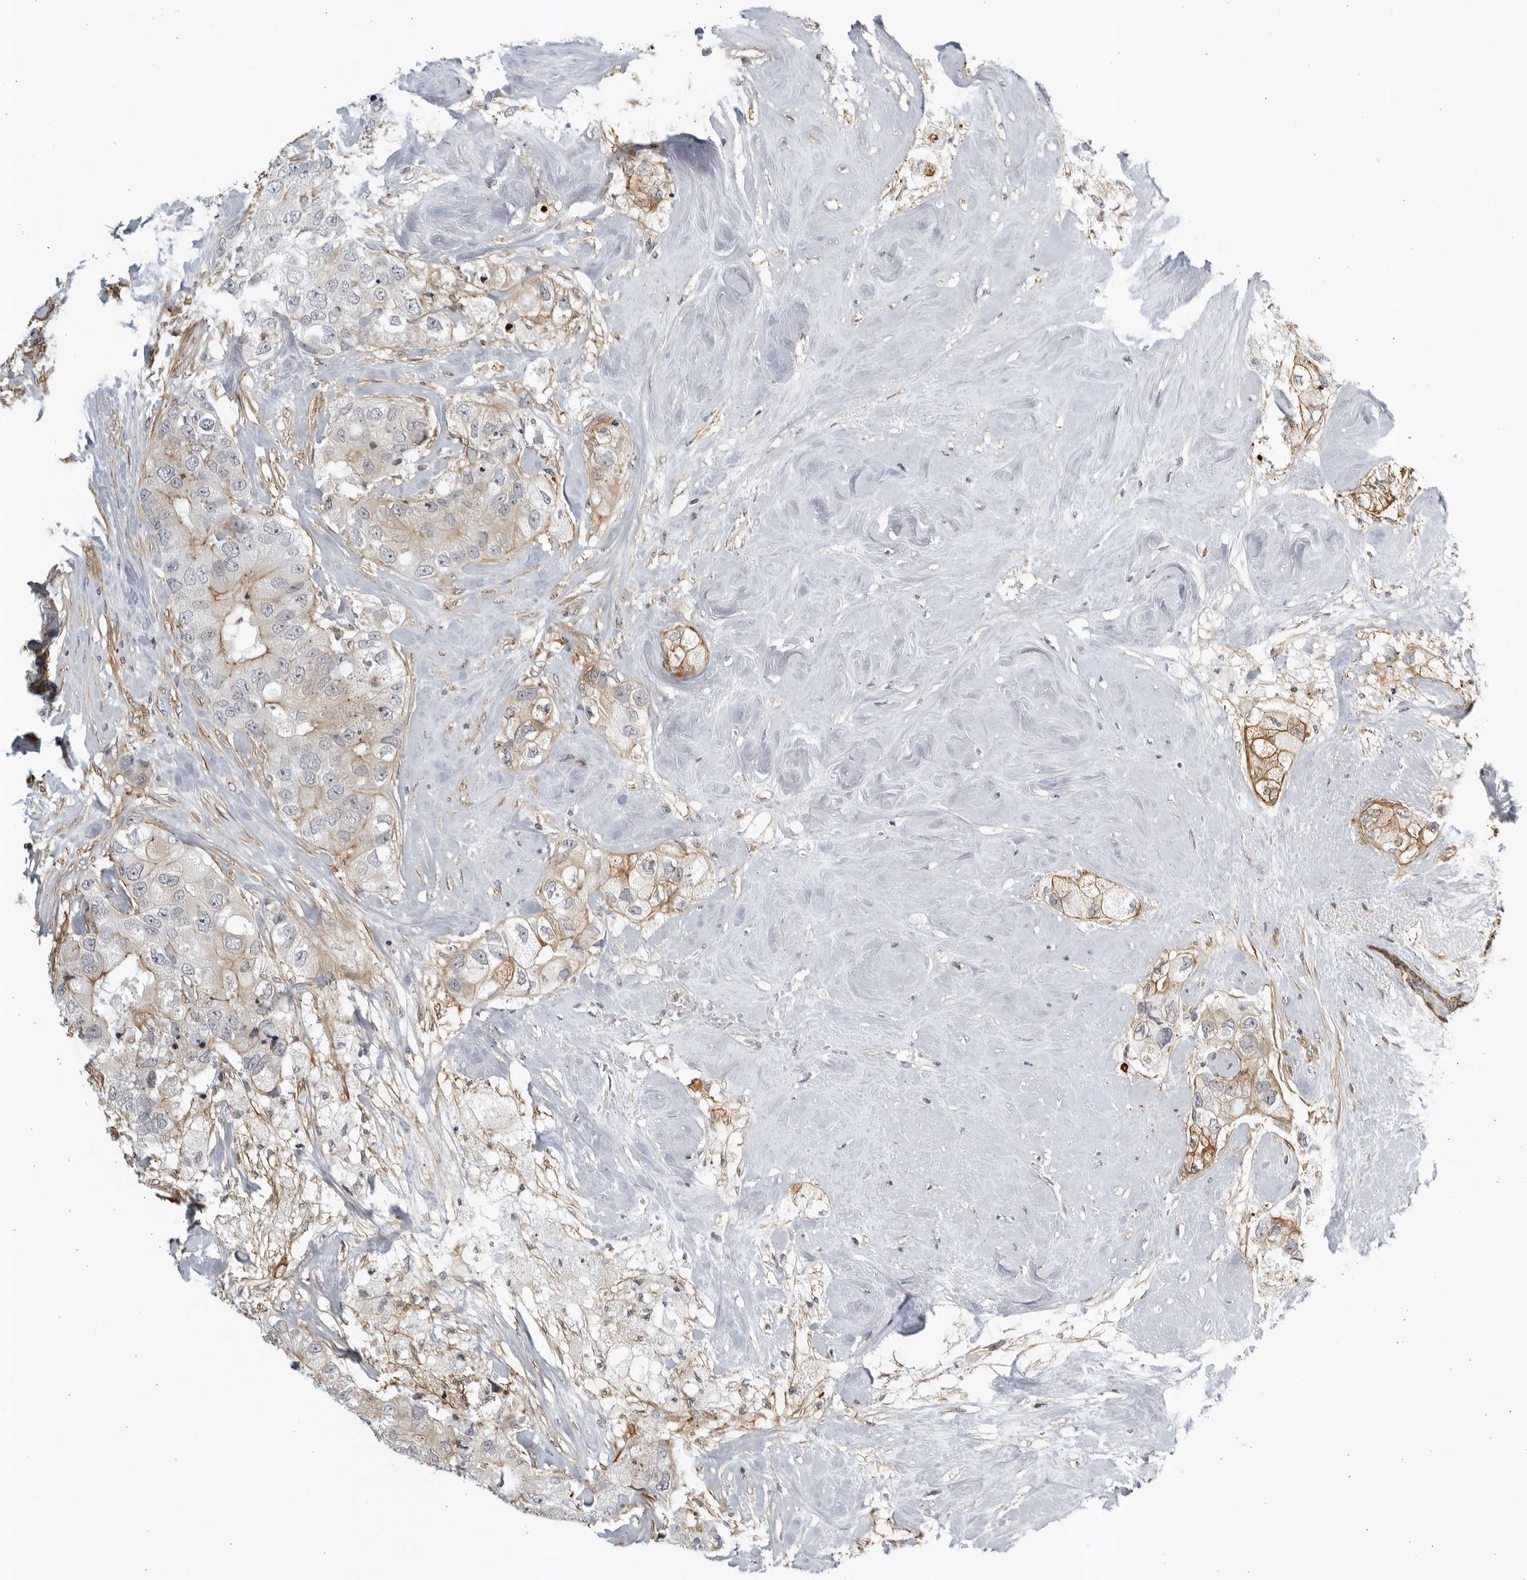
{"staining": {"intensity": "moderate", "quantity": "<25%", "location": "cytoplasmic/membranous"}, "tissue": "breast cancer", "cell_type": "Tumor cells", "image_type": "cancer", "snomed": [{"axis": "morphology", "description": "Duct carcinoma"}, {"axis": "topography", "description": "Breast"}], "caption": "Approximately <25% of tumor cells in human breast cancer (invasive ductal carcinoma) exhibit moderate cytoplasmic/membranous protein staining as visualized by brown immunohistochemical staining.", "gene": "SERTAD4", "patient": {"sex": "female", "age": 62}}